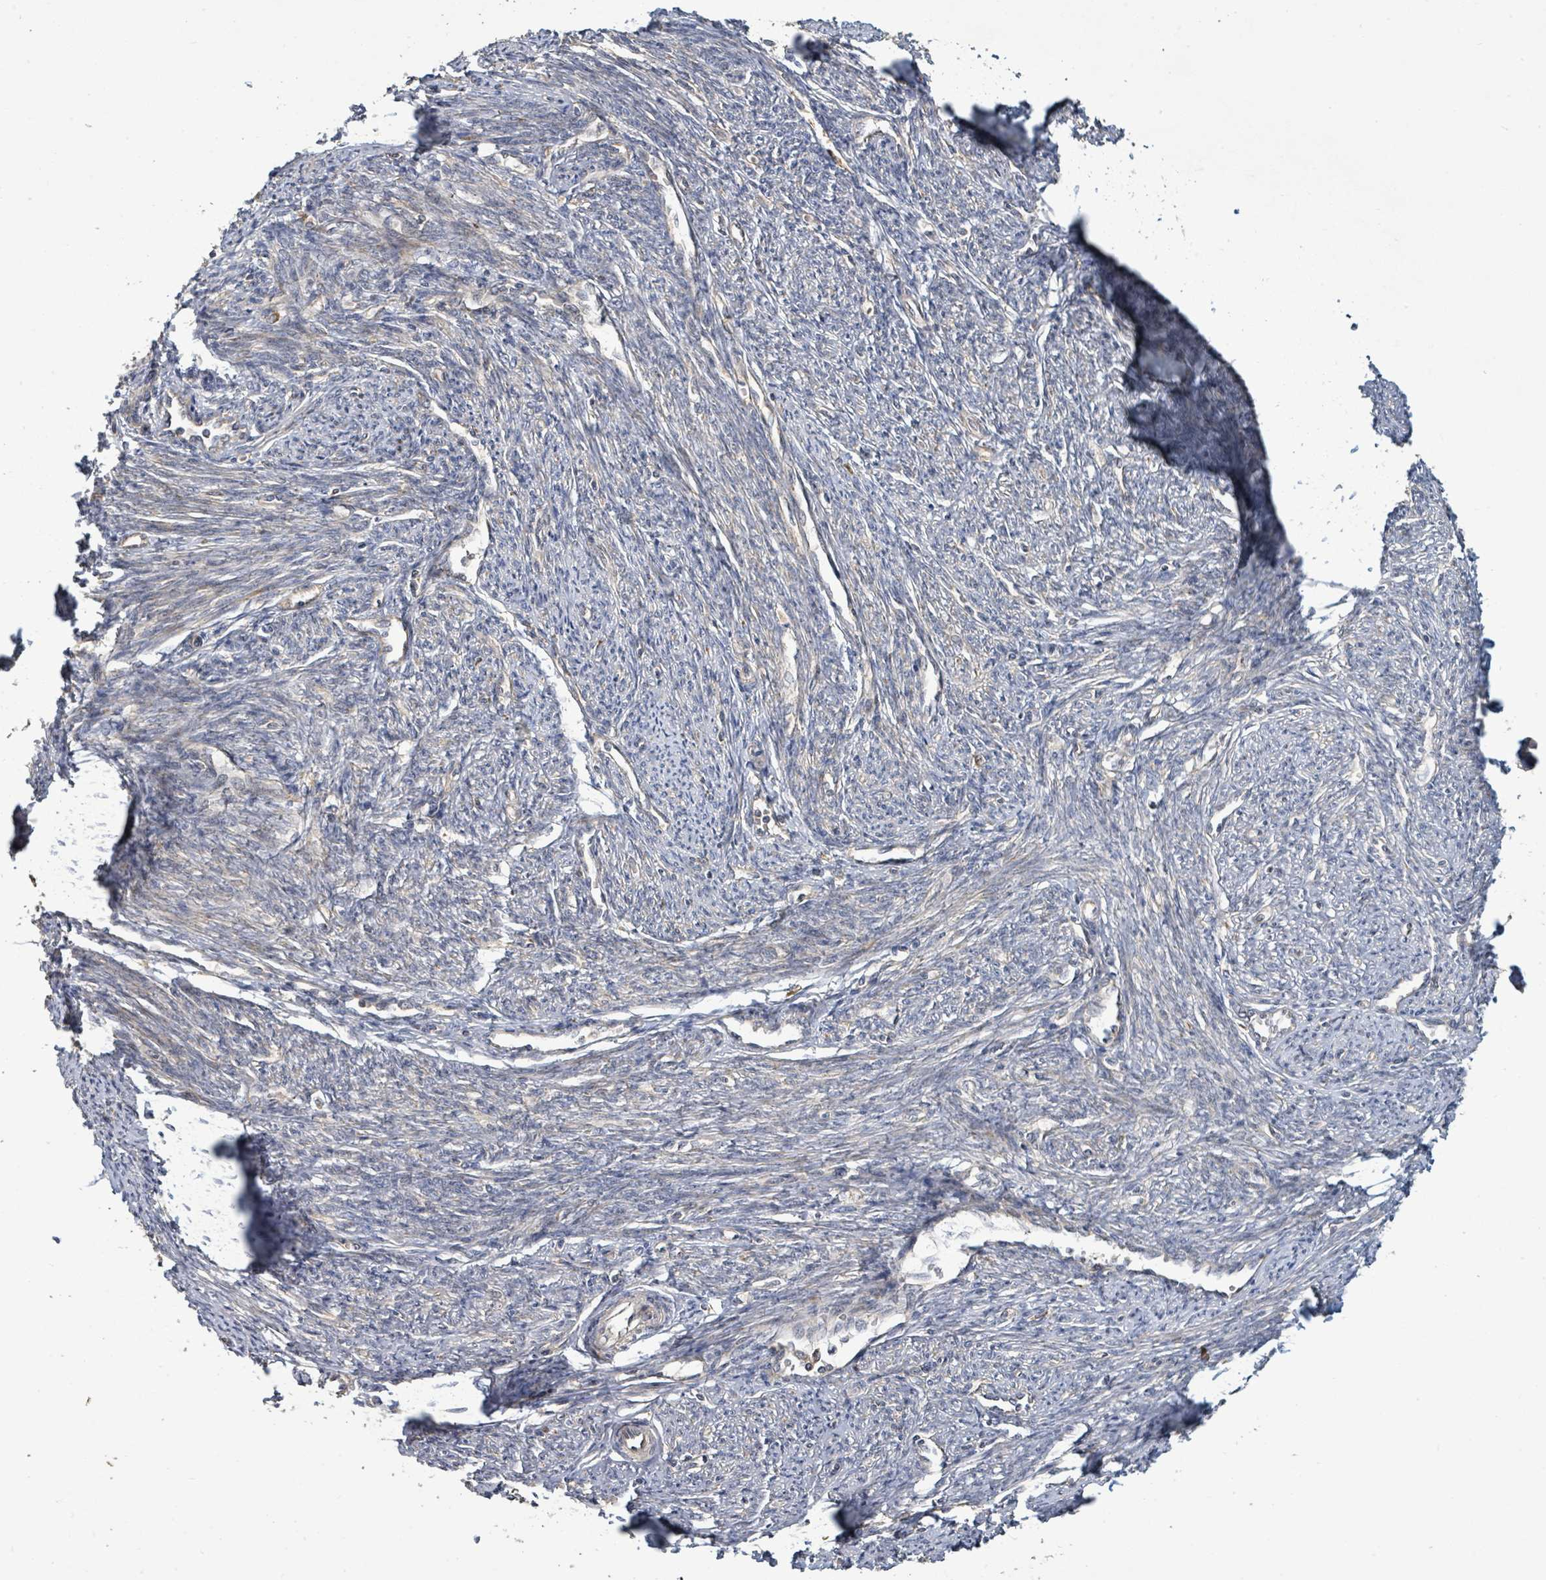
{"staining": {"intensity": "strong", "quantity": "25%-75%", "location": "cytoplasmic/membranous"}, "tissue": "smooth muscle", "cell_type": "Smooth muscle cells", "image_type": "normal", "snomed": [{"axis": "morphology", "description": "Normal tissue, NOS"}, {"axis": "topography", "description": "Smooth muscle"}, {"axis": "topography", "description": "Fallopian tube"}], "caption": "The photomicrograph exhibits staining of normal smooth muscle, revealing strong cytoplasmic/membranous protein staining (brown color) within smooth muscle cells.", "gene": "STARD4", "patient": {"sex": "female", "age": 59}}